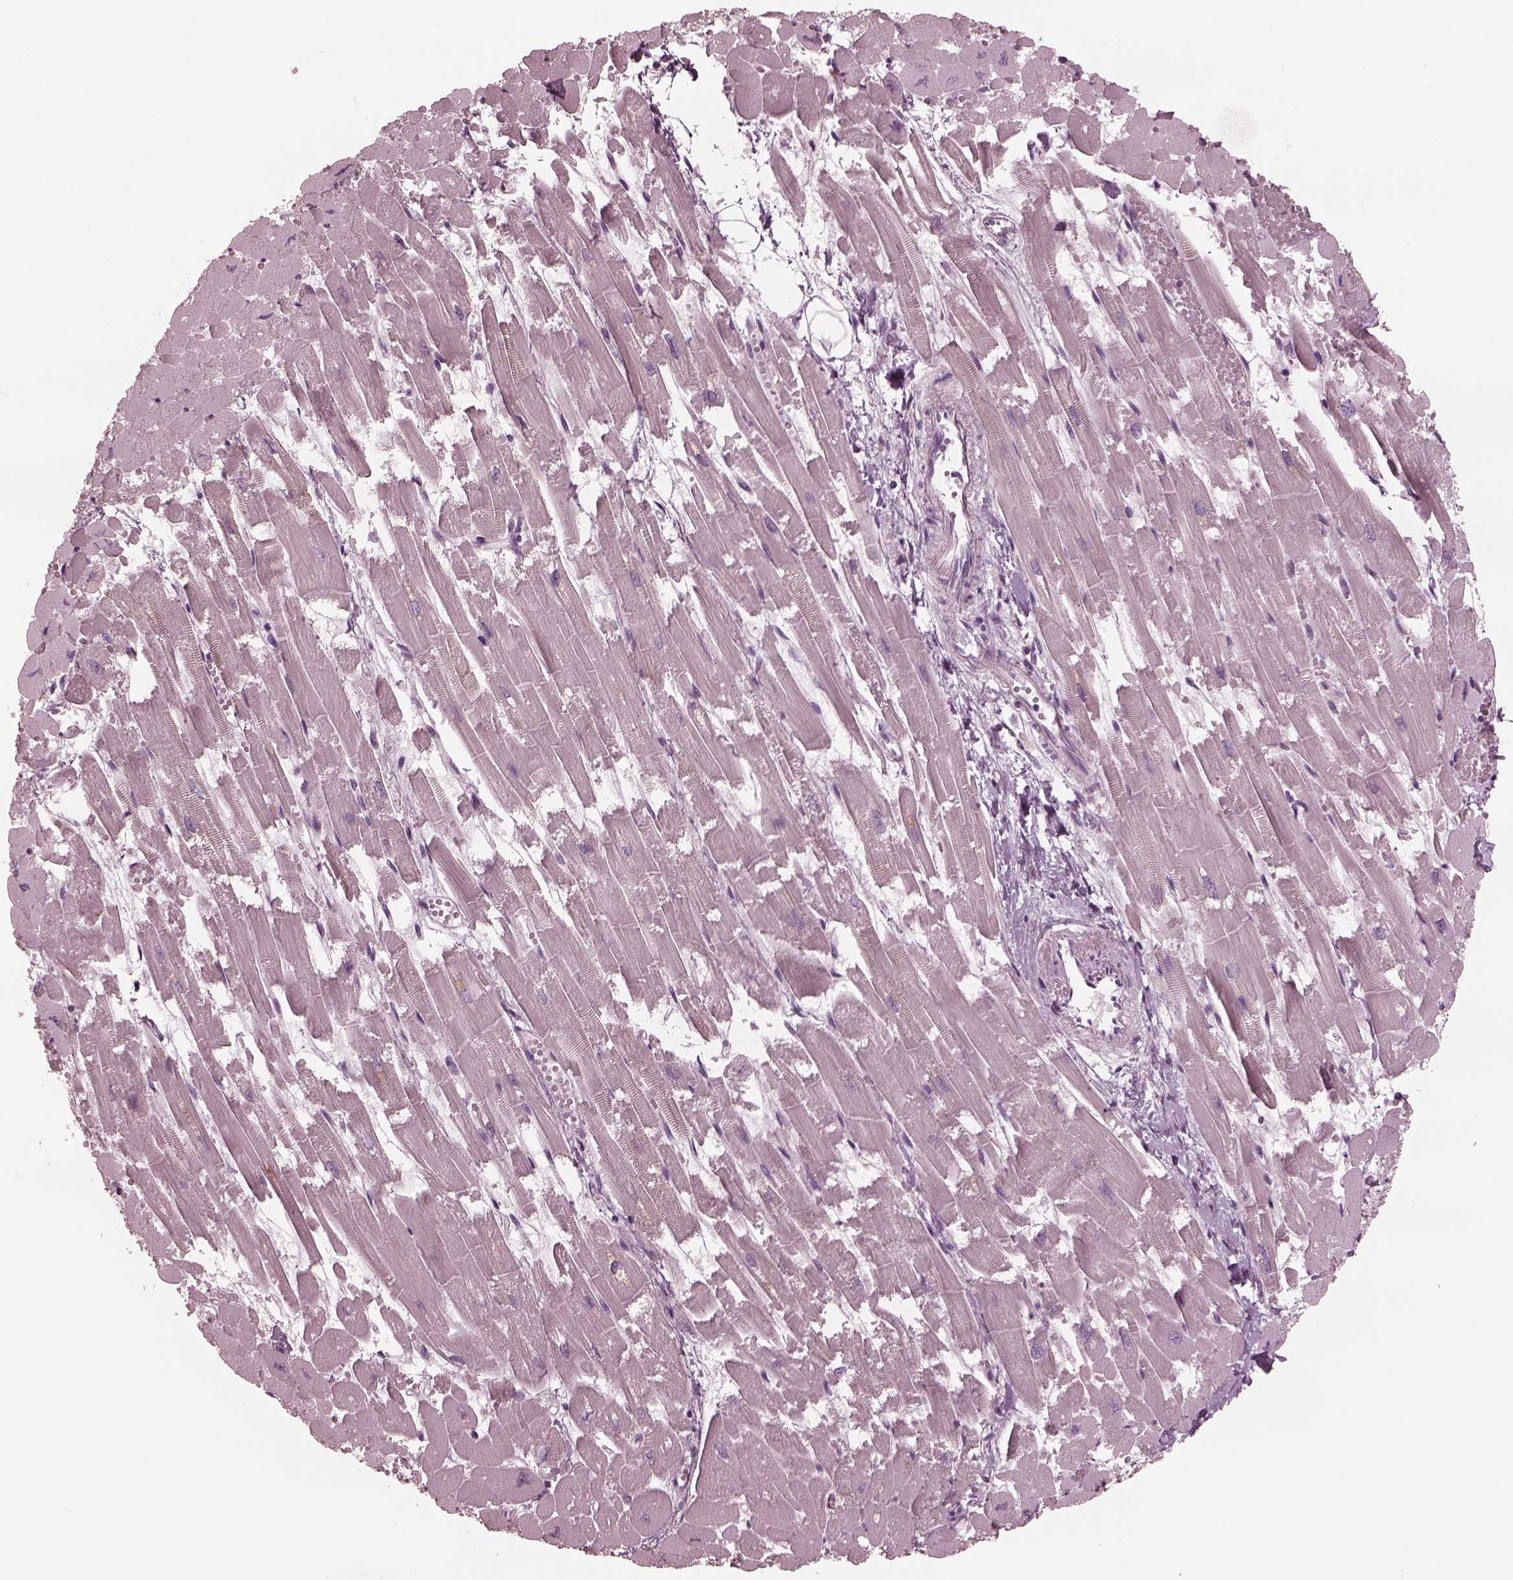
{"staining": {"intensity": "negative", "quantity": "none", "location": "none"}, "tissue": "heart muscle", "cell_type": "Cardiomyocytes", "image_type": "normal", "snomed": [{"axis": "morphology", "description": "Normal tissue, NOS"}, {"axis": "topography", "description": "Heart"}], "caption": "Immunohistochemistry micrograph of normal heart muscle stained for a protein (brown), which demonstrates no expression in cardiomyocytes.", "gene": "YY2", "patient": {"sex": "female", "age": 52}}